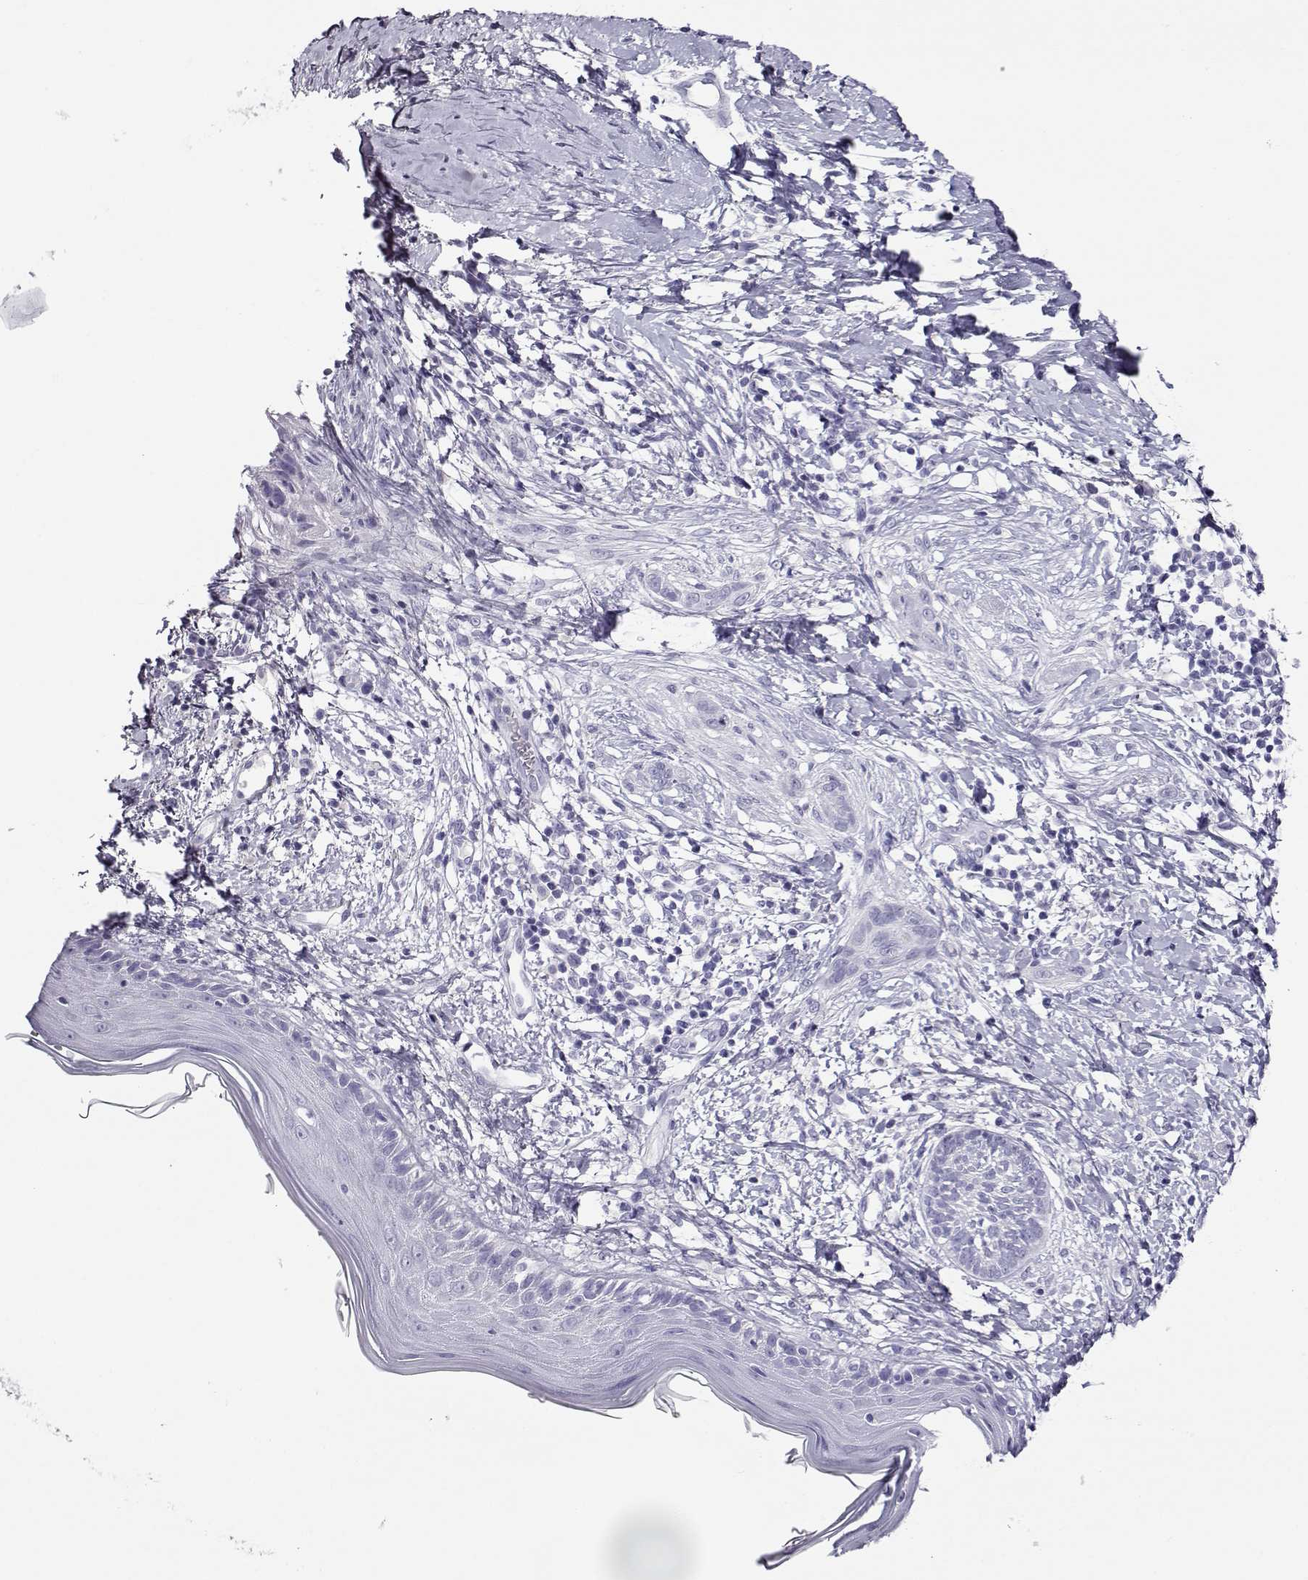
{"staining": {"intensity": "negative", "quantity": "none", "location": "none"}, "tissue": "skin cancer", "cell_type": "Tumor cells", "image_type": "cancer", "snomed": [{"axis": "morphology", "description": "Normal tissue, NOS"}, {"axis": "morphology", "description": "Basal cell carcinoma"}, {"axis": "topography", "description": "Skin"}], "caption": "The photomicrograph reveals no staining of tumor cells in skin cancer. (DAB IHC with hematoxylin counter stain).", "gene": "CABS1", "patient": {"sex": "male", "age": 84}}